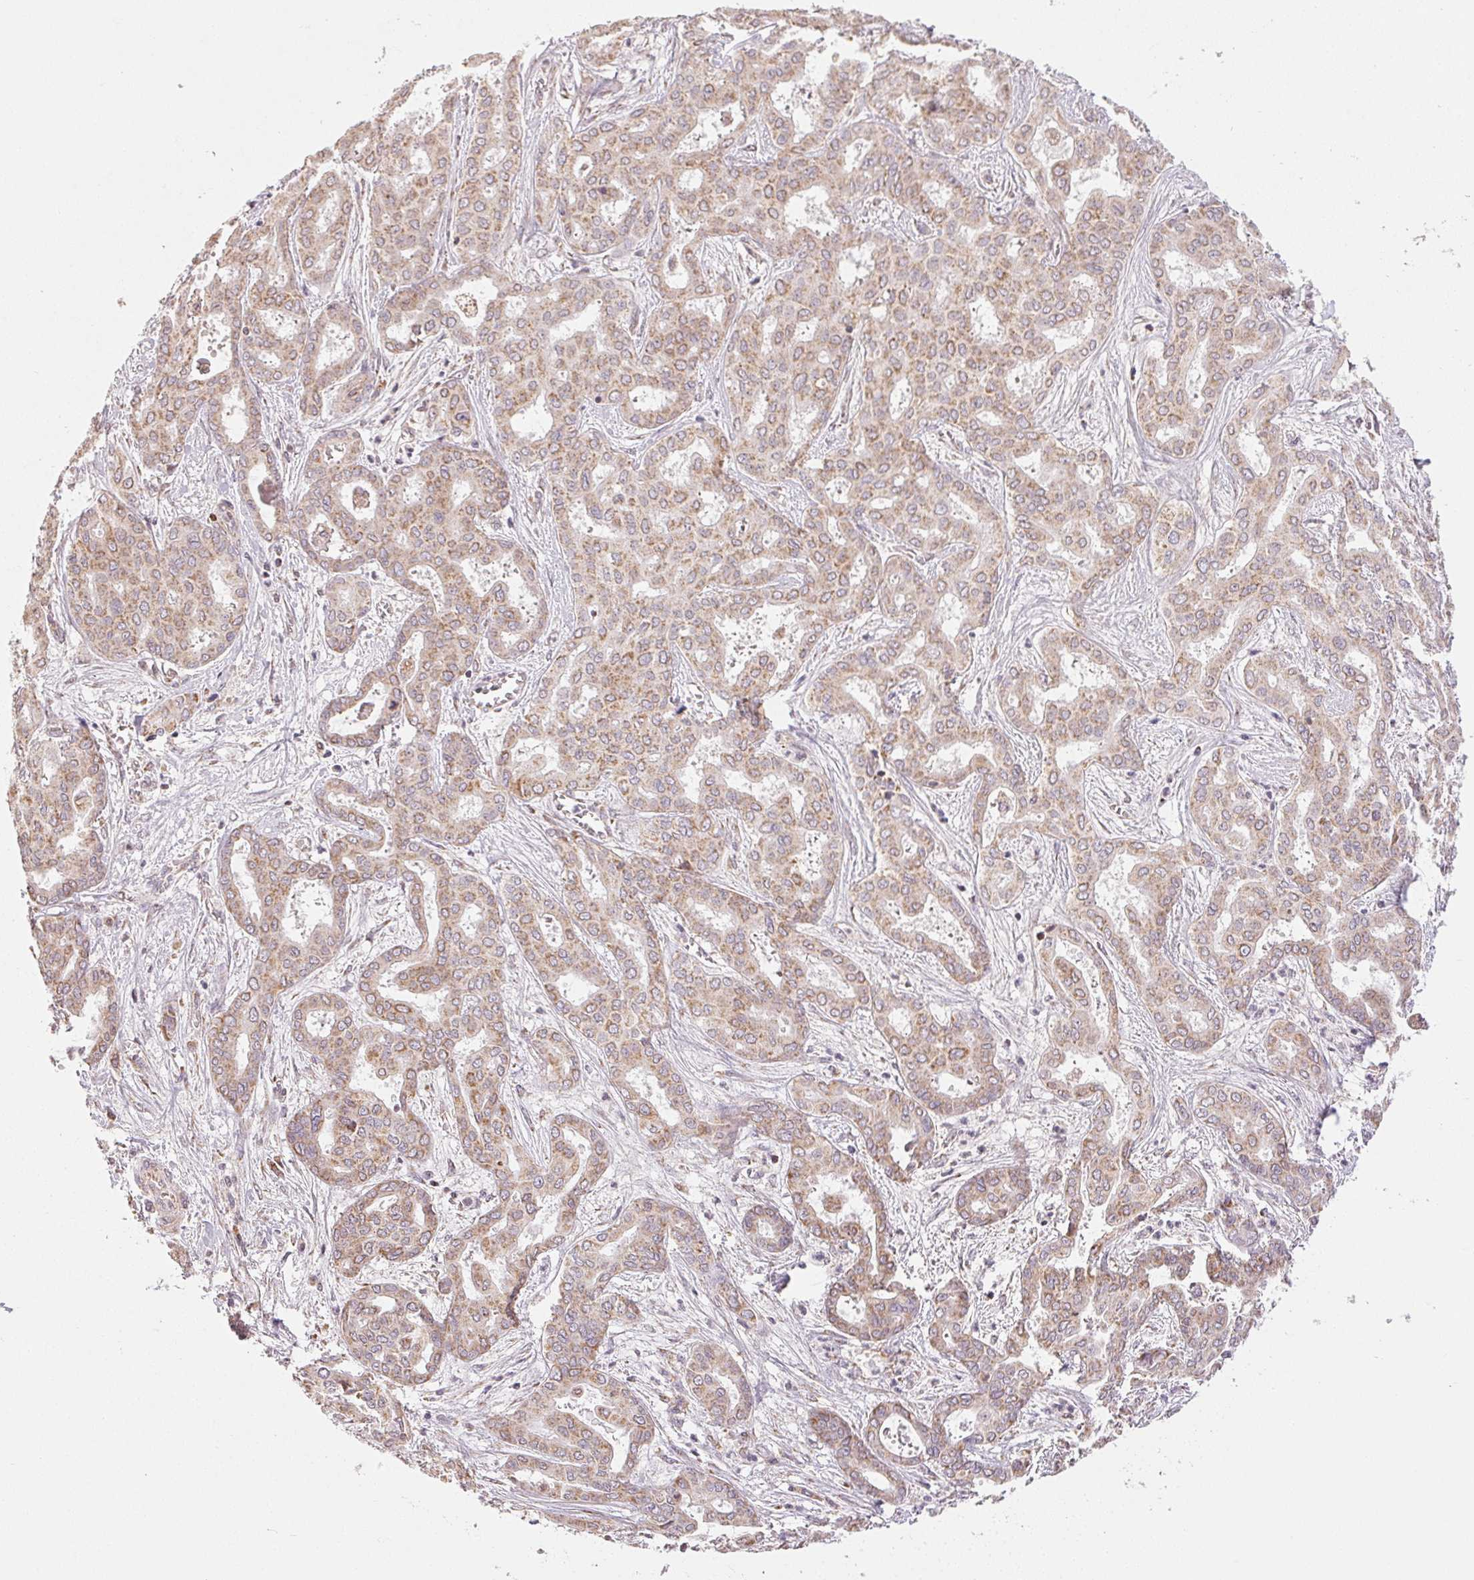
{"staining": {"intensity": "moderate", "quantity": ">75%", "location": "cytoplasmic/membranous"}, "tissue": "liver cancer", "cell_type": "Tumor cells", "image_type": "cancer", "snomed": [{"axis": "morphology", "description": "Cholangiocarcinoma"}, {"axis": "topography", "description": "Liver"}], "caption": "Cholangiocarcinoma (liver) was stained to show a protein in brown. There is medium levels of moderate cytoplasmic/membranous positivity in approximately >75% of tumor cells.", "gene": "CLASP1", "patient": {"sex": "female", "age": 64}}